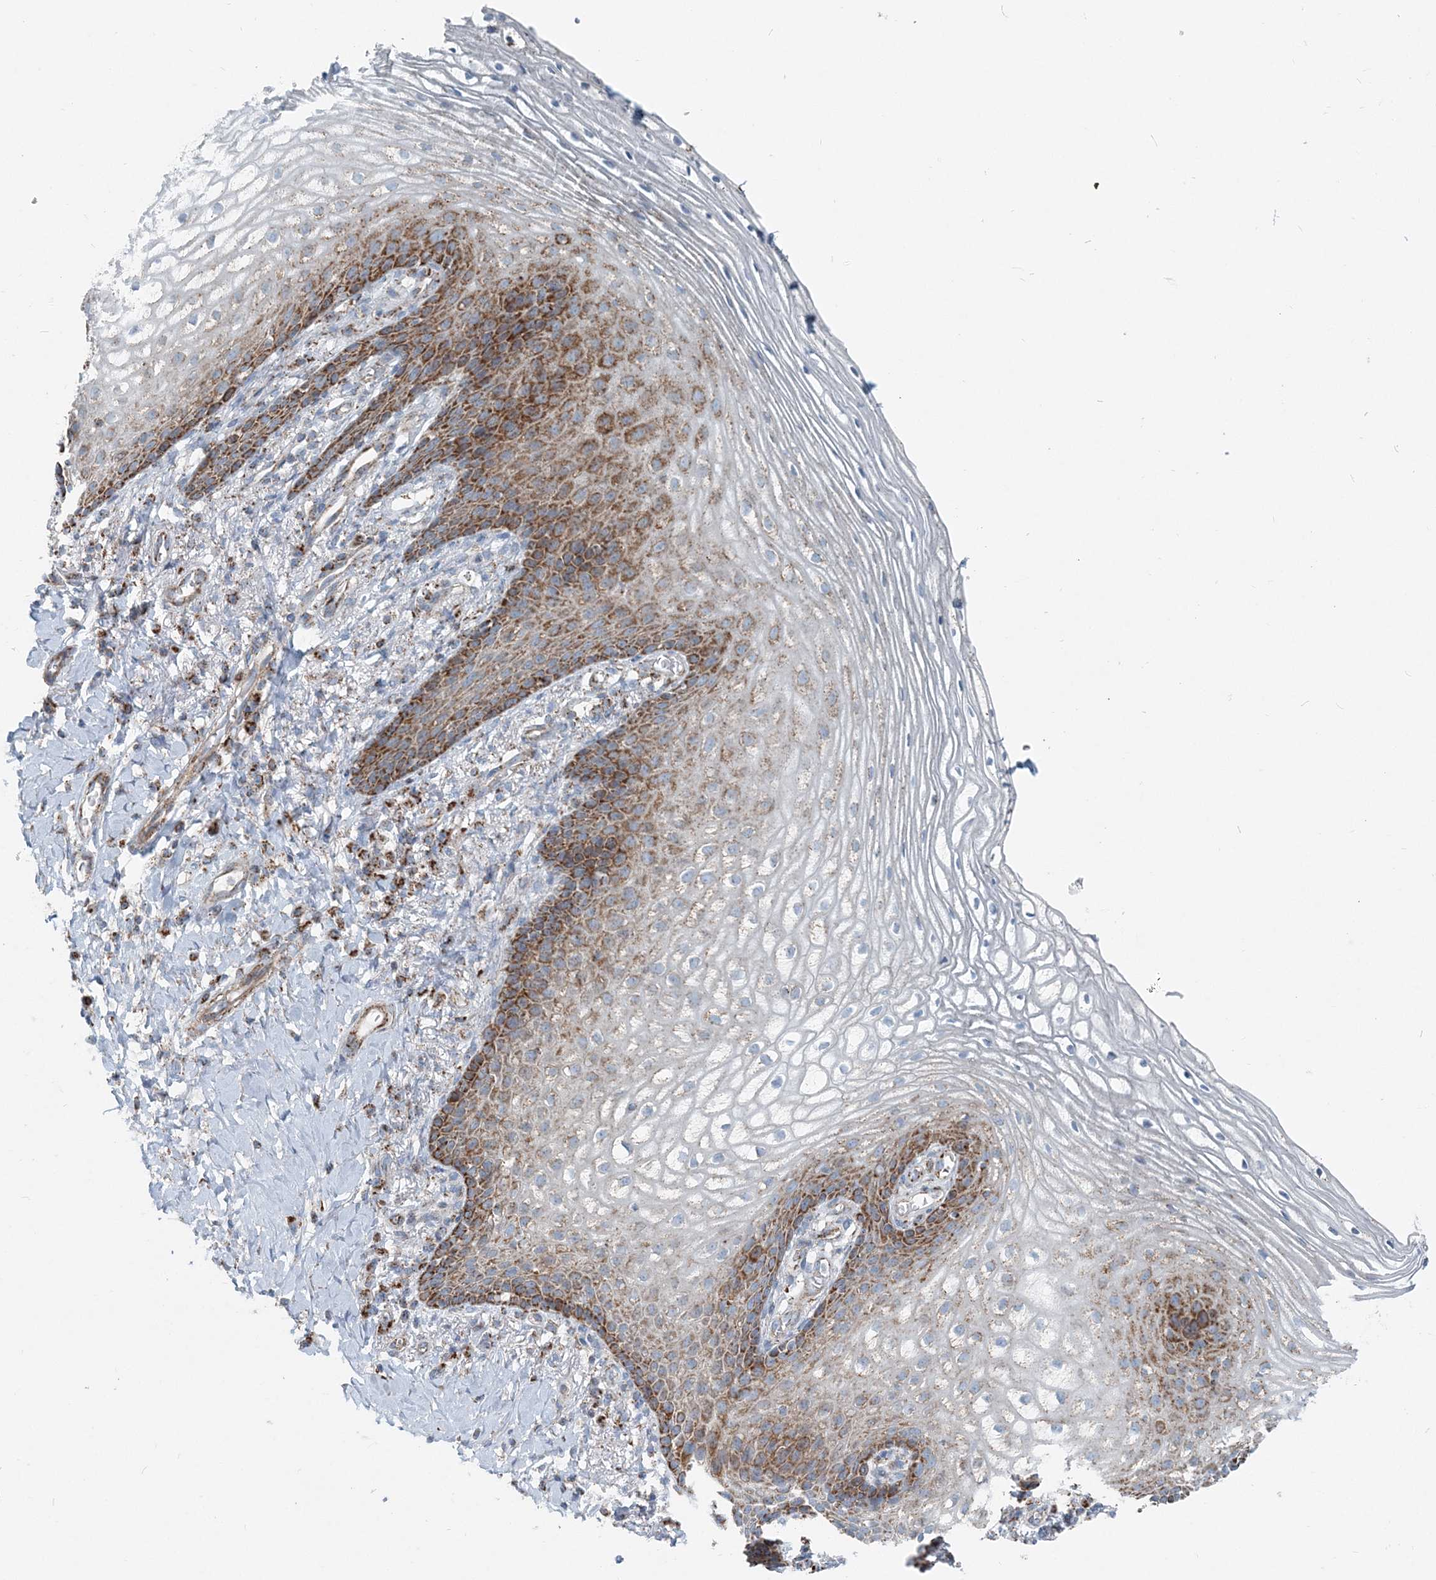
{"staining": {"intensity": "strong", "quantity": "25%-75%", "location": "cytoplasmic/membranous"}, "tissue": "vagina", "cell_type": "Squamous epithelial cells", "image_type": "normal", "snomed": [{"axis": "morphology", "description": "Normal tissue, NOS"}, {"axis": "topography", "description": "Vagina"}], "caption": "A brown stain highlights strong cytoplasmic/membranous staining of a protein in squamous epithelial cells of unremarkable human vagina.", "gene": "INTU", "patient": {"sex": "female", "age": 60}}